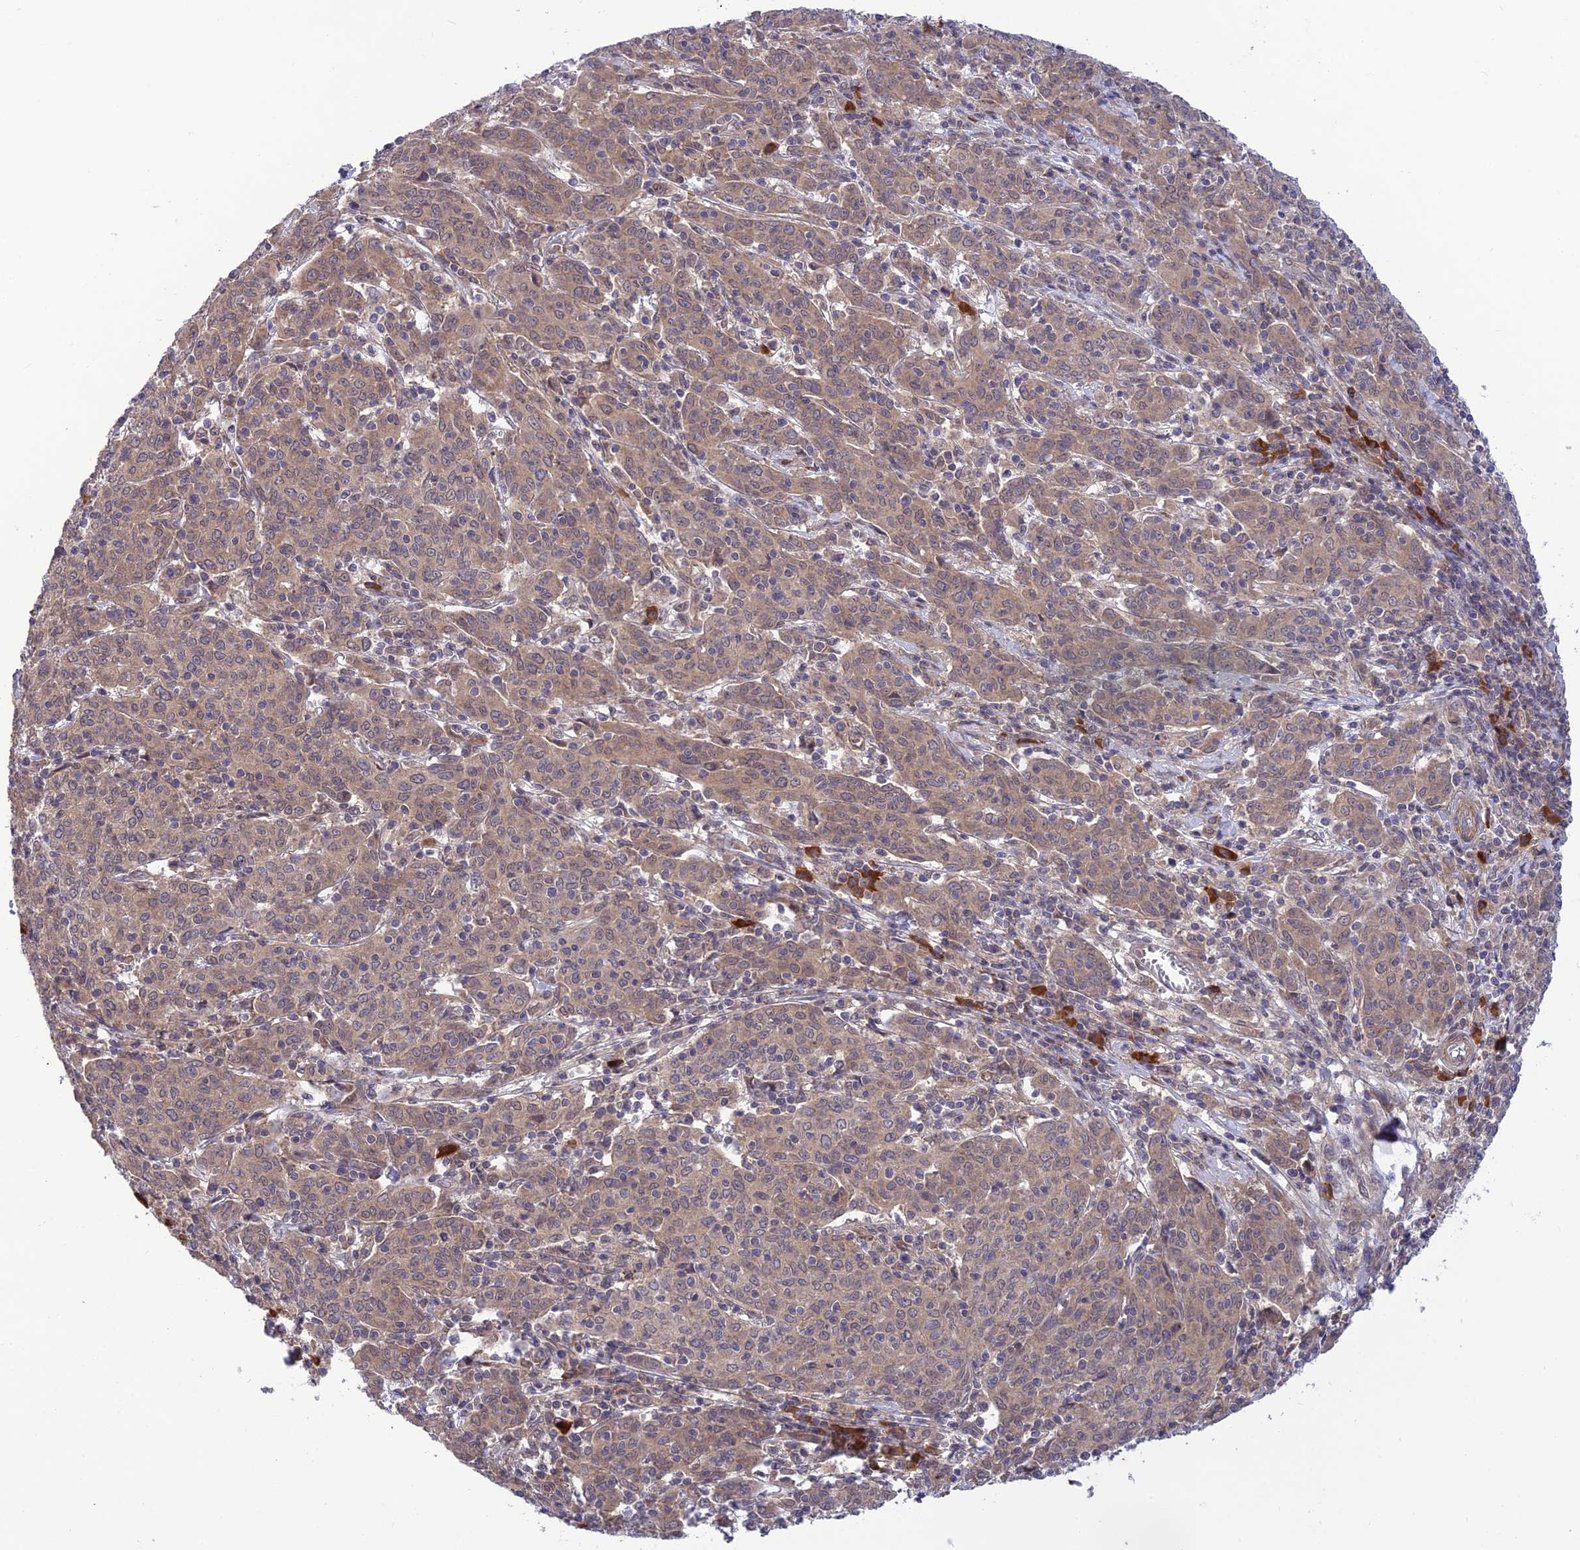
{"staining": {"intensity": "weak", "quantity": ">75%", "location": "cytoplasmic/membranous"}, "tissue": "cervical cancer", "cell_type": "Tumor cells", "image_type": "cancer", "snomed": [{"axis": "morphology", "description": "Squamous cell carcinoma, NOS"}, {"axis": "topography", "description": "Cervix"}], "caption": "Cervical cancer stained with a brown dye shows weak cytoplasmic/membranous positive staining in about >75% of tumor cells.", "gene": "UROS", "patient": {"sex": "female", "age": 67}}